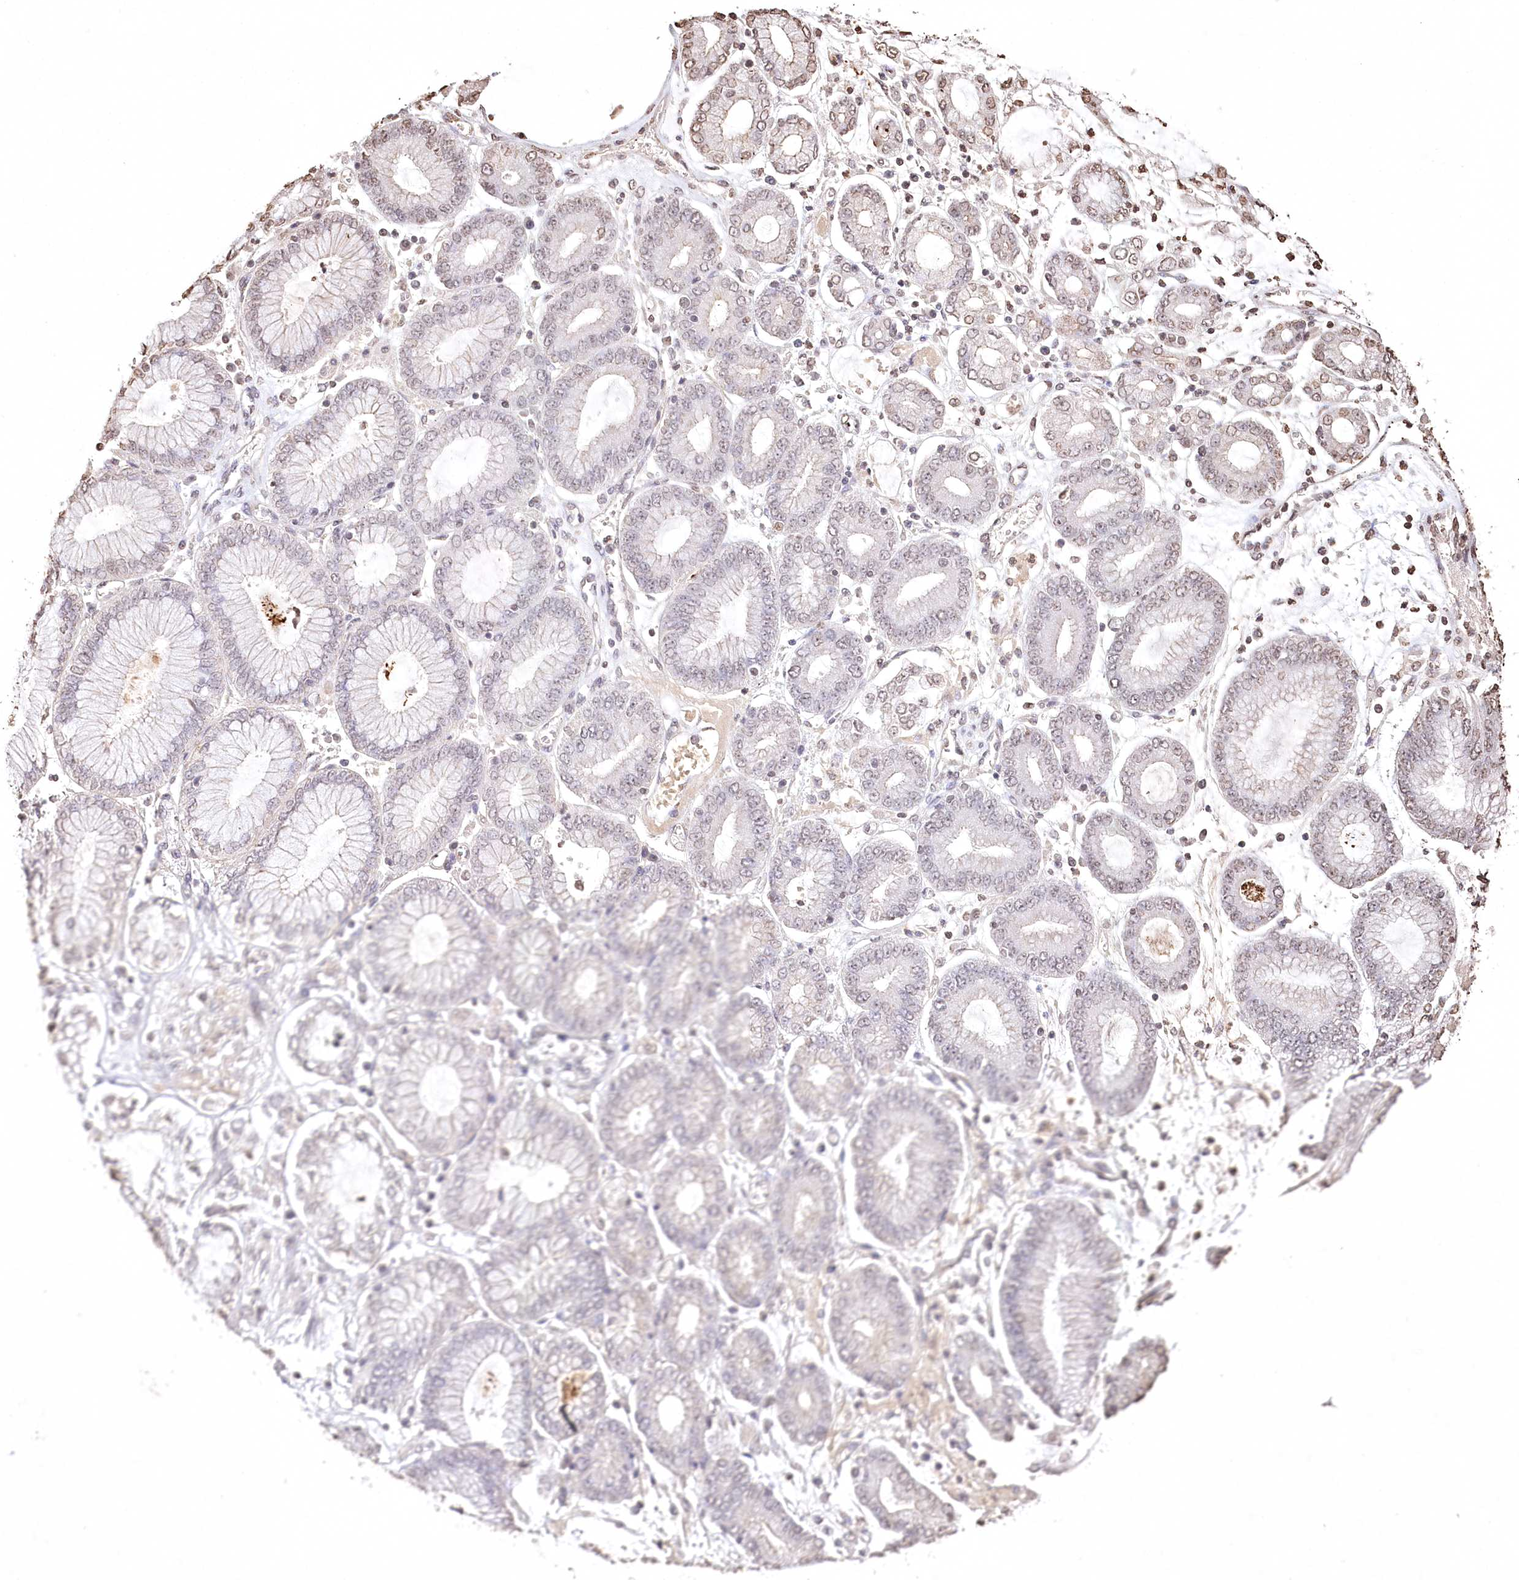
{"staining": {"intensity": "negative", "quantity": "none", "location": "none"}, "tissue": "stomach cancer", "cell_type": "Tumor cells", "image_type": "cancer", "snomed": [{"axis": "morphology", "description": "Adenocarcinoma, NOS"}, {"axis": "topography", "description": "Stomach"}], "caption": "Immunohistochemistry (IHC) photomicrograph of neoplastic tissue: human adenocarcinoma (stomach) stained with DAB (3,3'-diaminobenzidine) exhibits no significant protein staining in tumor cells.", "gene": "DMXL1", "patient": {"sex": "male", "age": 76}}